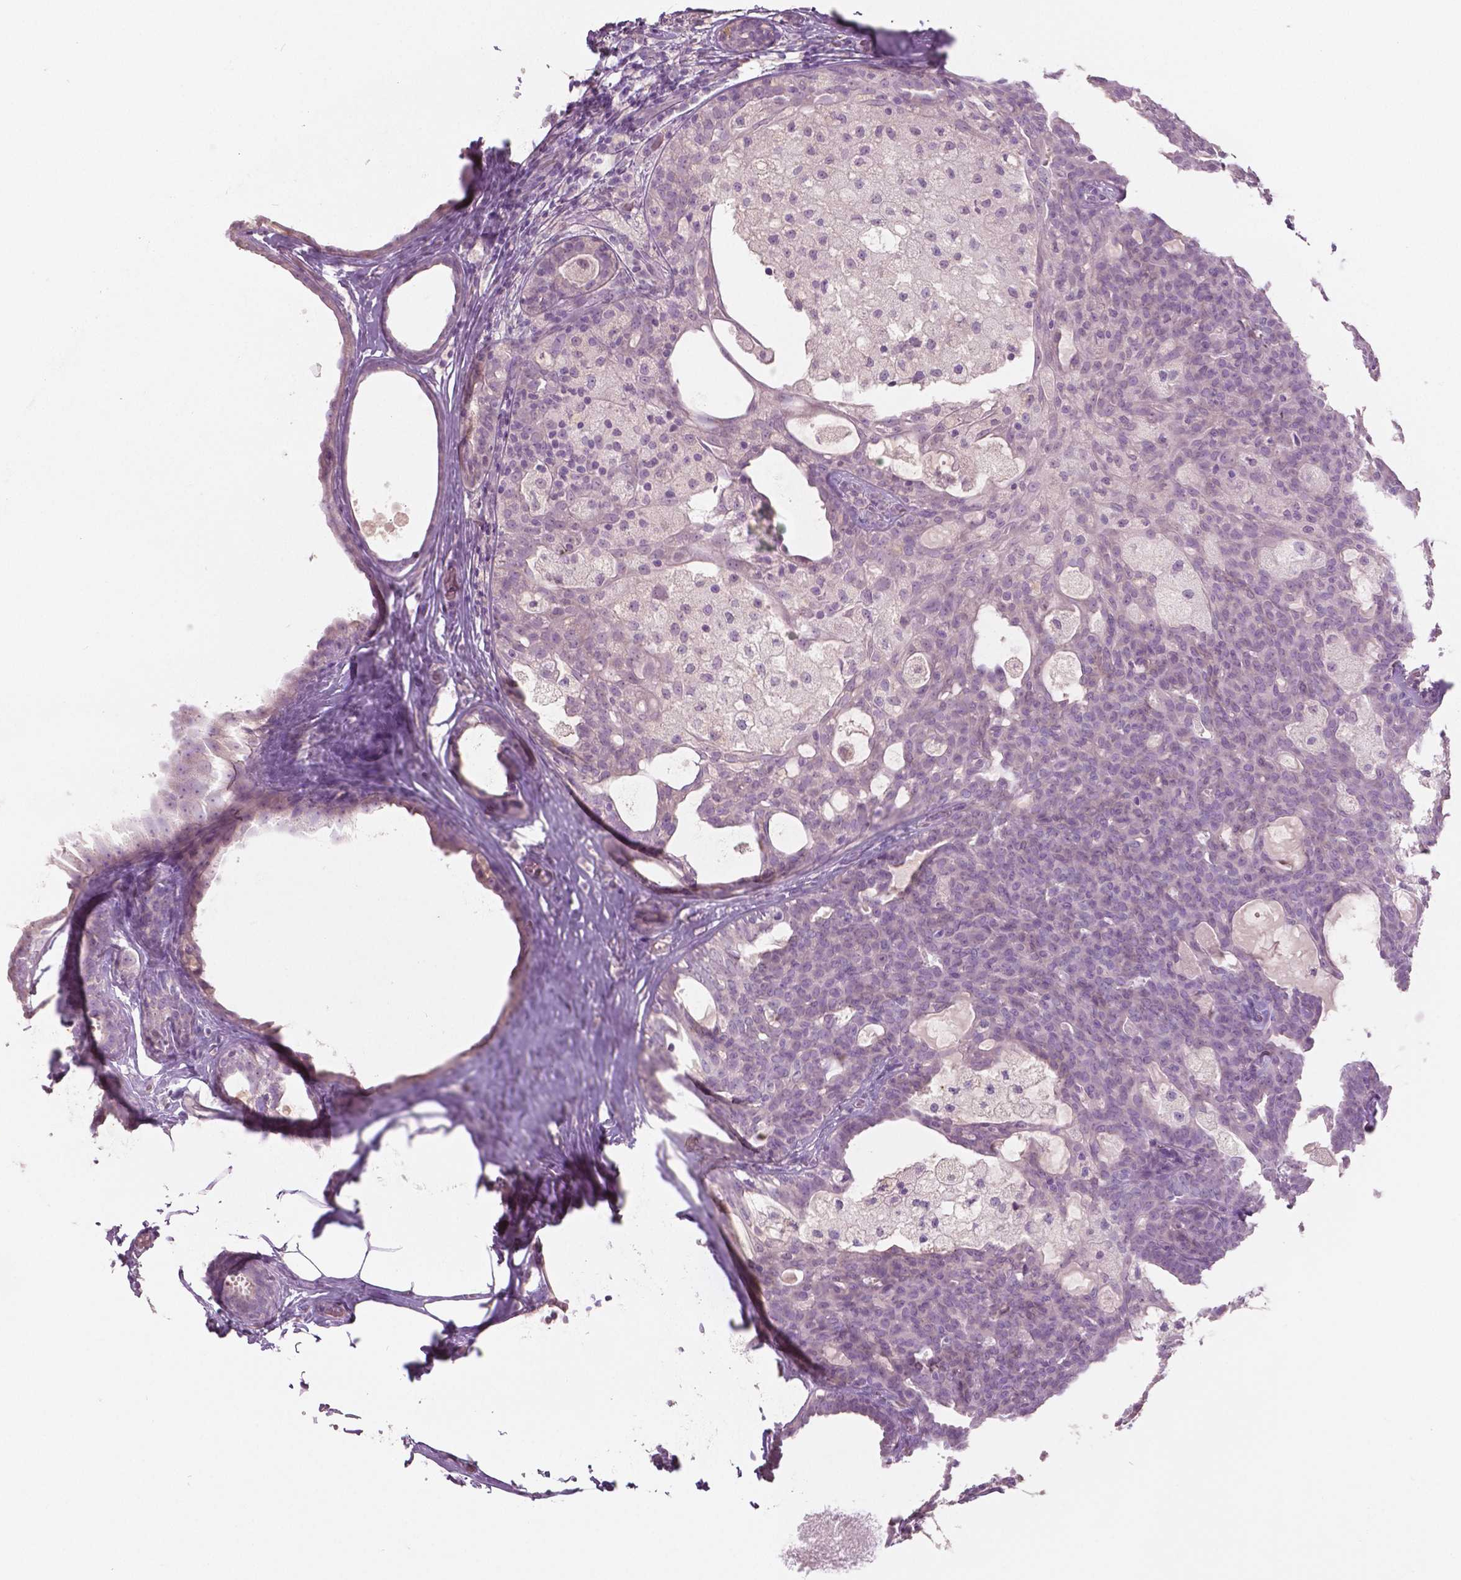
{"staining": {"intensity": "negative", "quantity": "none", "location": "none"}, "tissue": "breast cancer", "cell_type": "Tumor cells", "image_type": "cancer", "snomed": [{"axis": "morphology", "description": "Duct carcinoma"}, {"axis": "topography", "description": "Breast"}], "caption": "DAB immunohistochemical staining of breast cancer exhibits no significant staining in tumor cells.", "gene": "GRIN2A", "patient": {"sex": "female", "age": 59}}